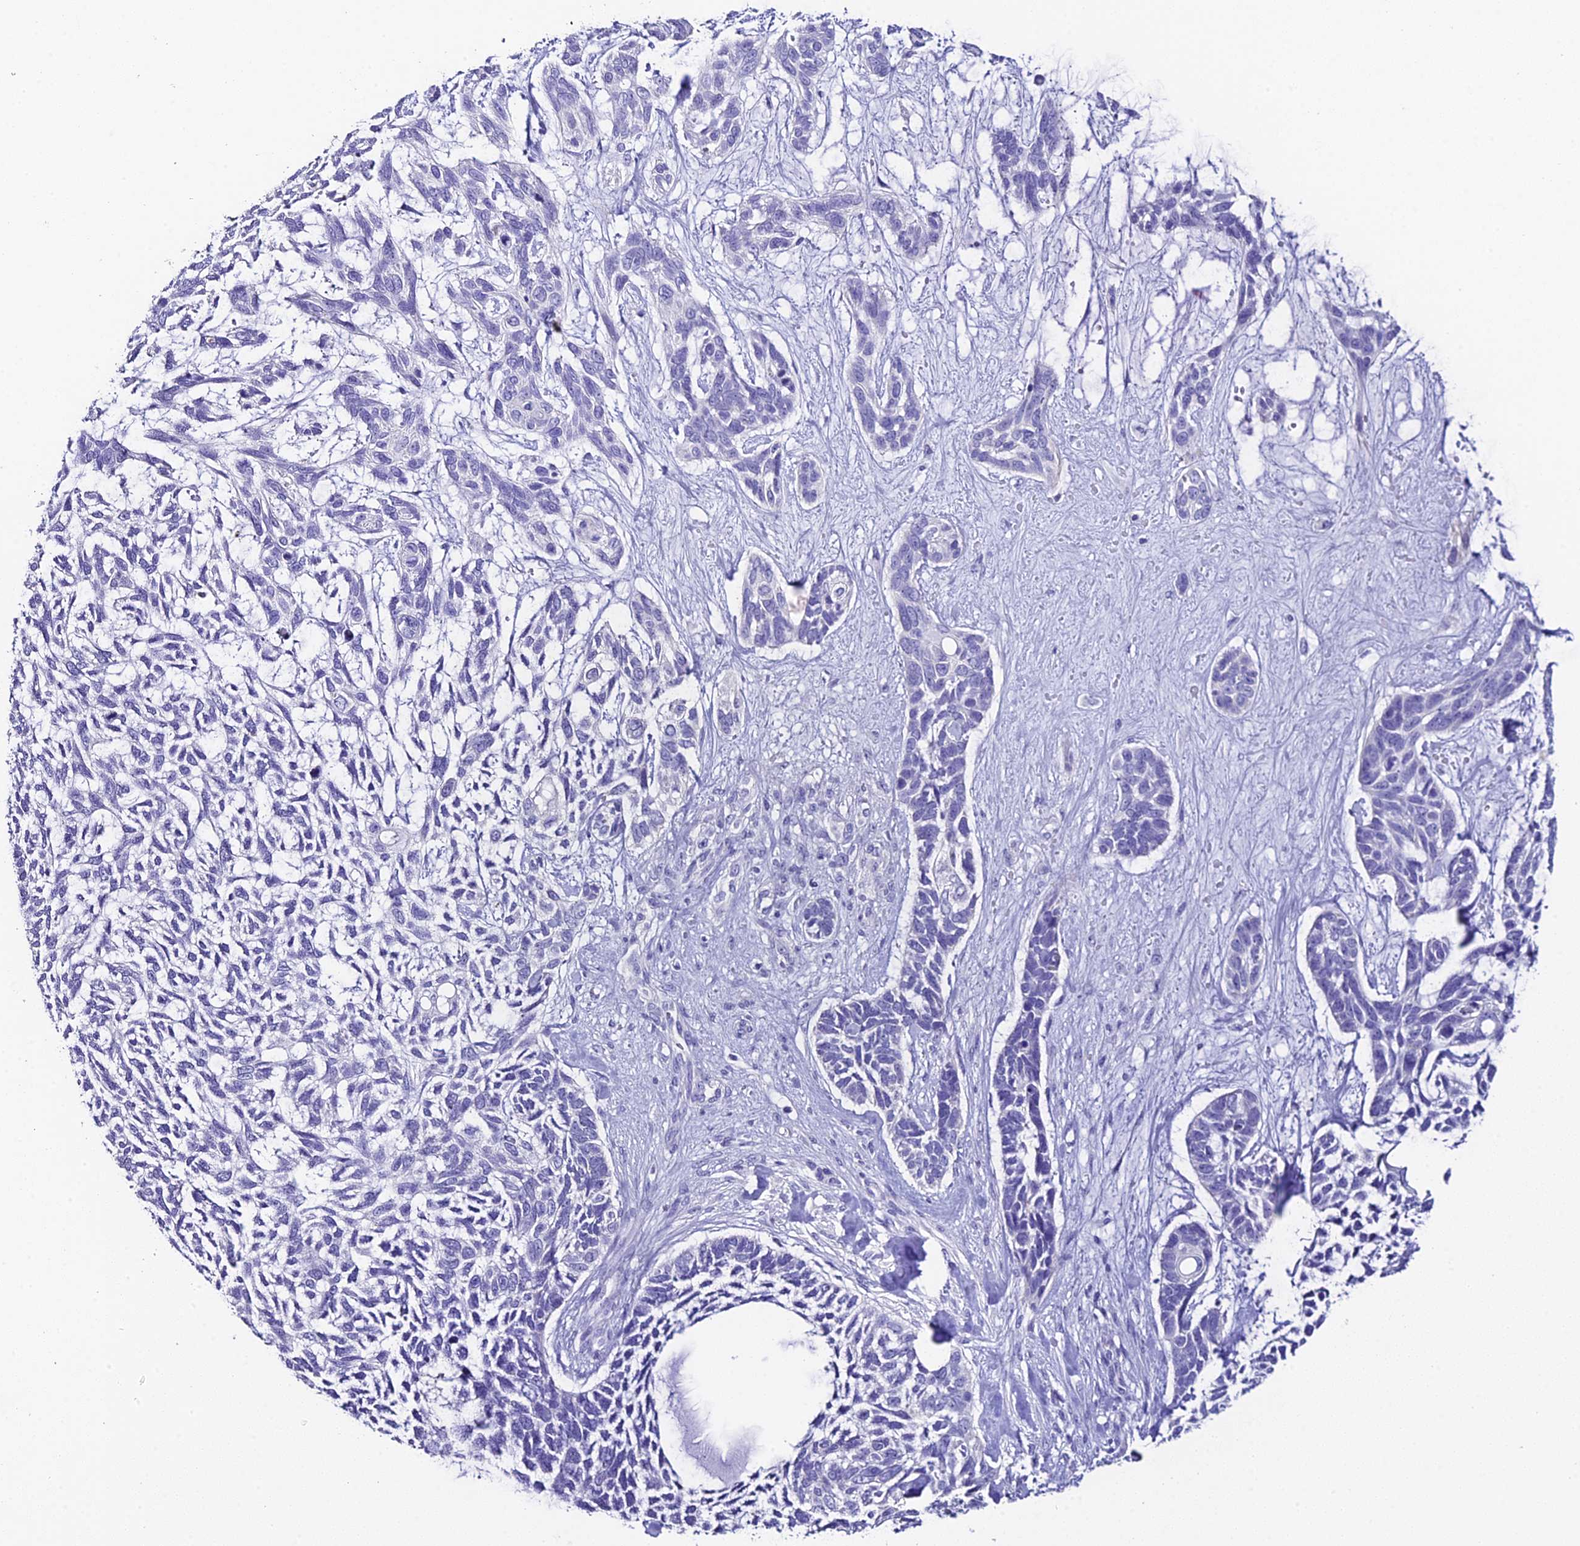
{"staining": {"intensity": "negative", "quantity": "none", "location": "none"}, "tissue": "skin cancer", "cell_type": "Tumor cells", "image_type": "cancer", "snomed": [{"axis": "morphology", "description": "Basal cell carcinoma"}, {"axis": "topography", "description": "Skin"}], "caption": "An immunohistochemistry (IHC) photomicrograph of basal cell carcinoma (skin) is shown. There is no staining in tumor cells of basal cell carcinoma (skin). The staining was performed using DAB to visualize the protein expression in brown, while the nuclei were stained in blue with hematoxylin (Magnification: 20x).", "gene": "C12orf29", "patient": {"sex": "male", "age": 88}}